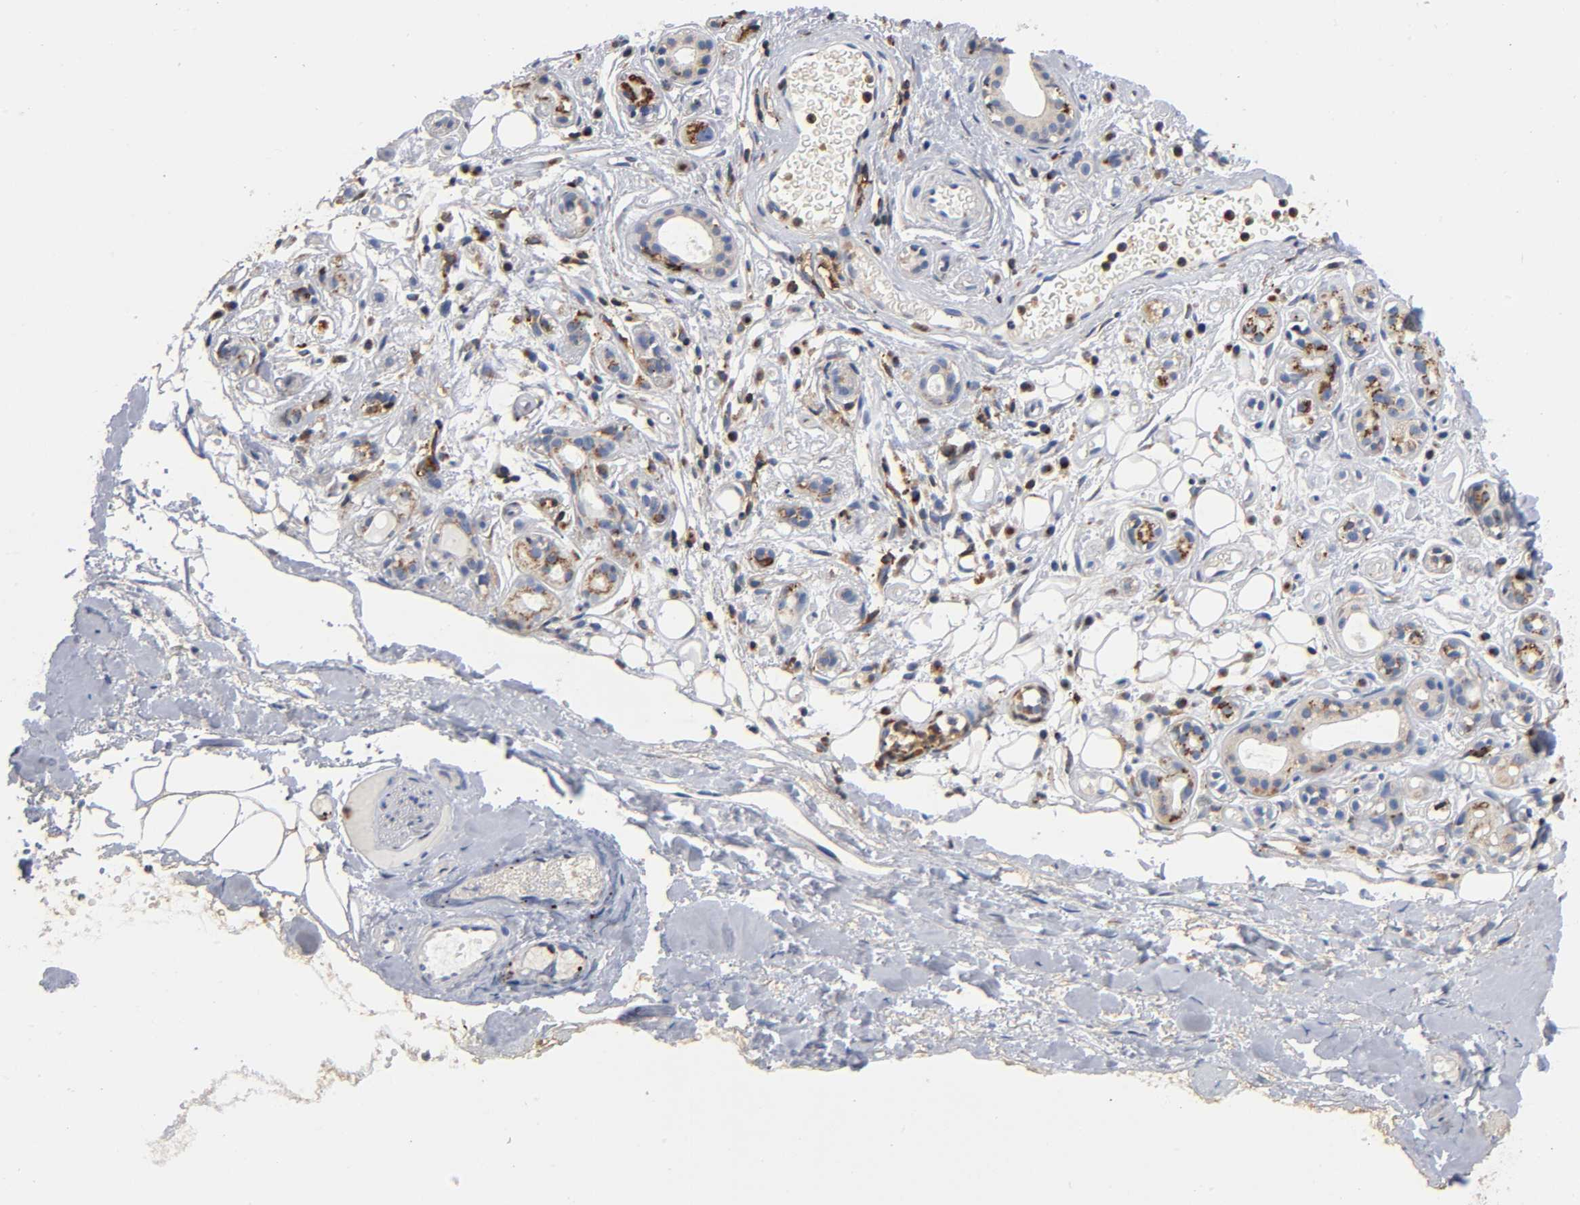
{"staining": {"intensity": "strong", "quantity": ">75%", "location": "cytoplasmic/membranous"}, "tissue": "salivary gland", "cell_type": "Glandular cells", "image_type": "normal", "snomed": [{"axis": "morphology", "description": "Normal tissue, NOS"}, {"axis": "topography", "description": "Salivary gland"}], "caption": "Glandular cells show strong cytoplasmic/membranous staining in about >75% of cells in benign salivary gland. (Brightfield microscopy of DAB IHC at high magnification).", "gene": "CAPN10", "patient": {"sex": "male", "age": 54}}